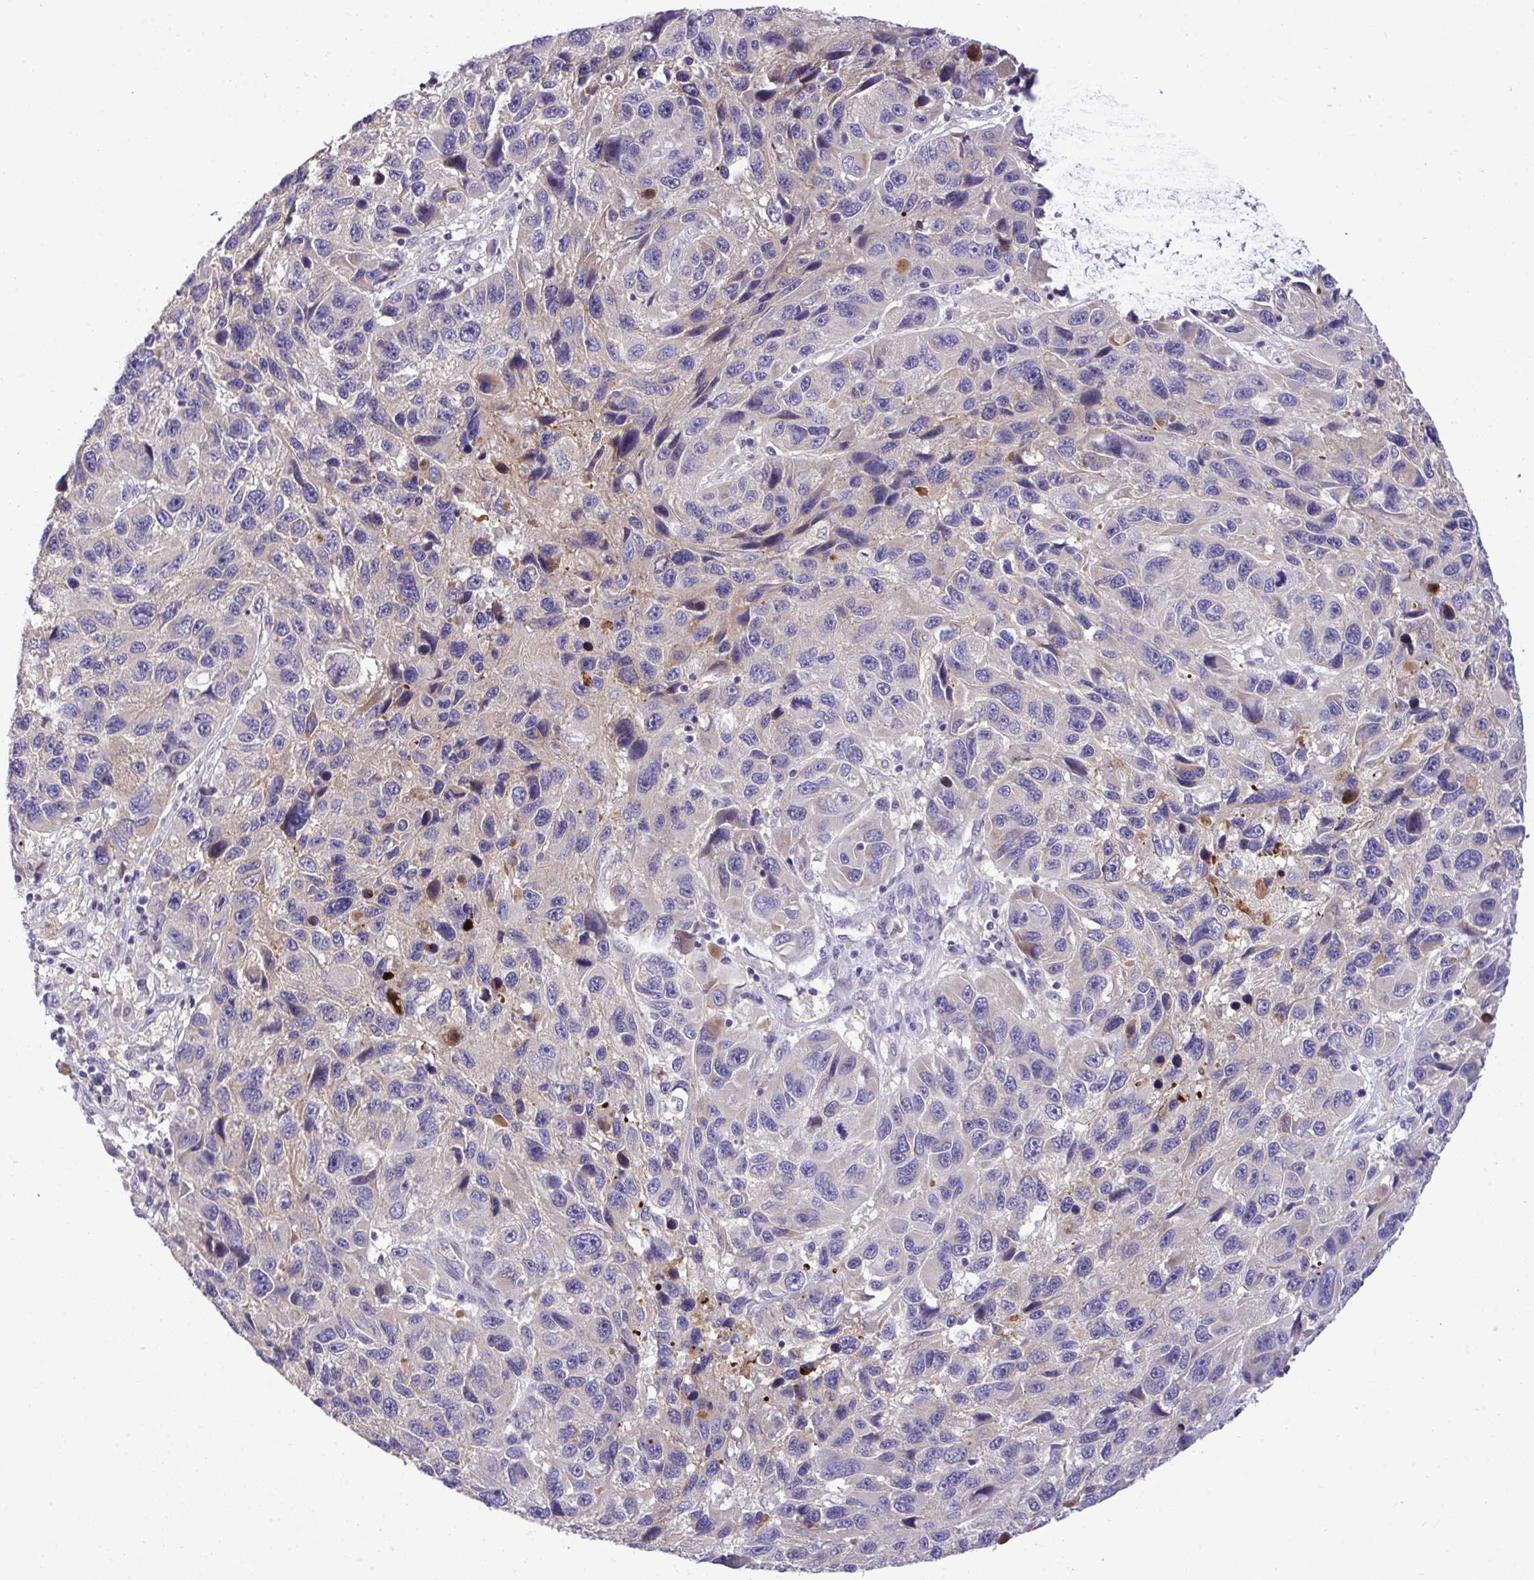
{"staining": {"intensity": "negative", "quantity": "none", "location": "none"}, "tissue": "melanoma", "cell_type": "Tumor cells", "image_type": "cancer", "snomed": [{"axis": "morphology", "description": "Malignant melanoma, NOS"}, {"axis": "topography", "description": "Skin"}], "caption": "Micrograph shows no significant protein staining in tumor cells of malignant melanoma.", "gene": "ZNF581", "patient": {"sex": "male", "age": 53}}